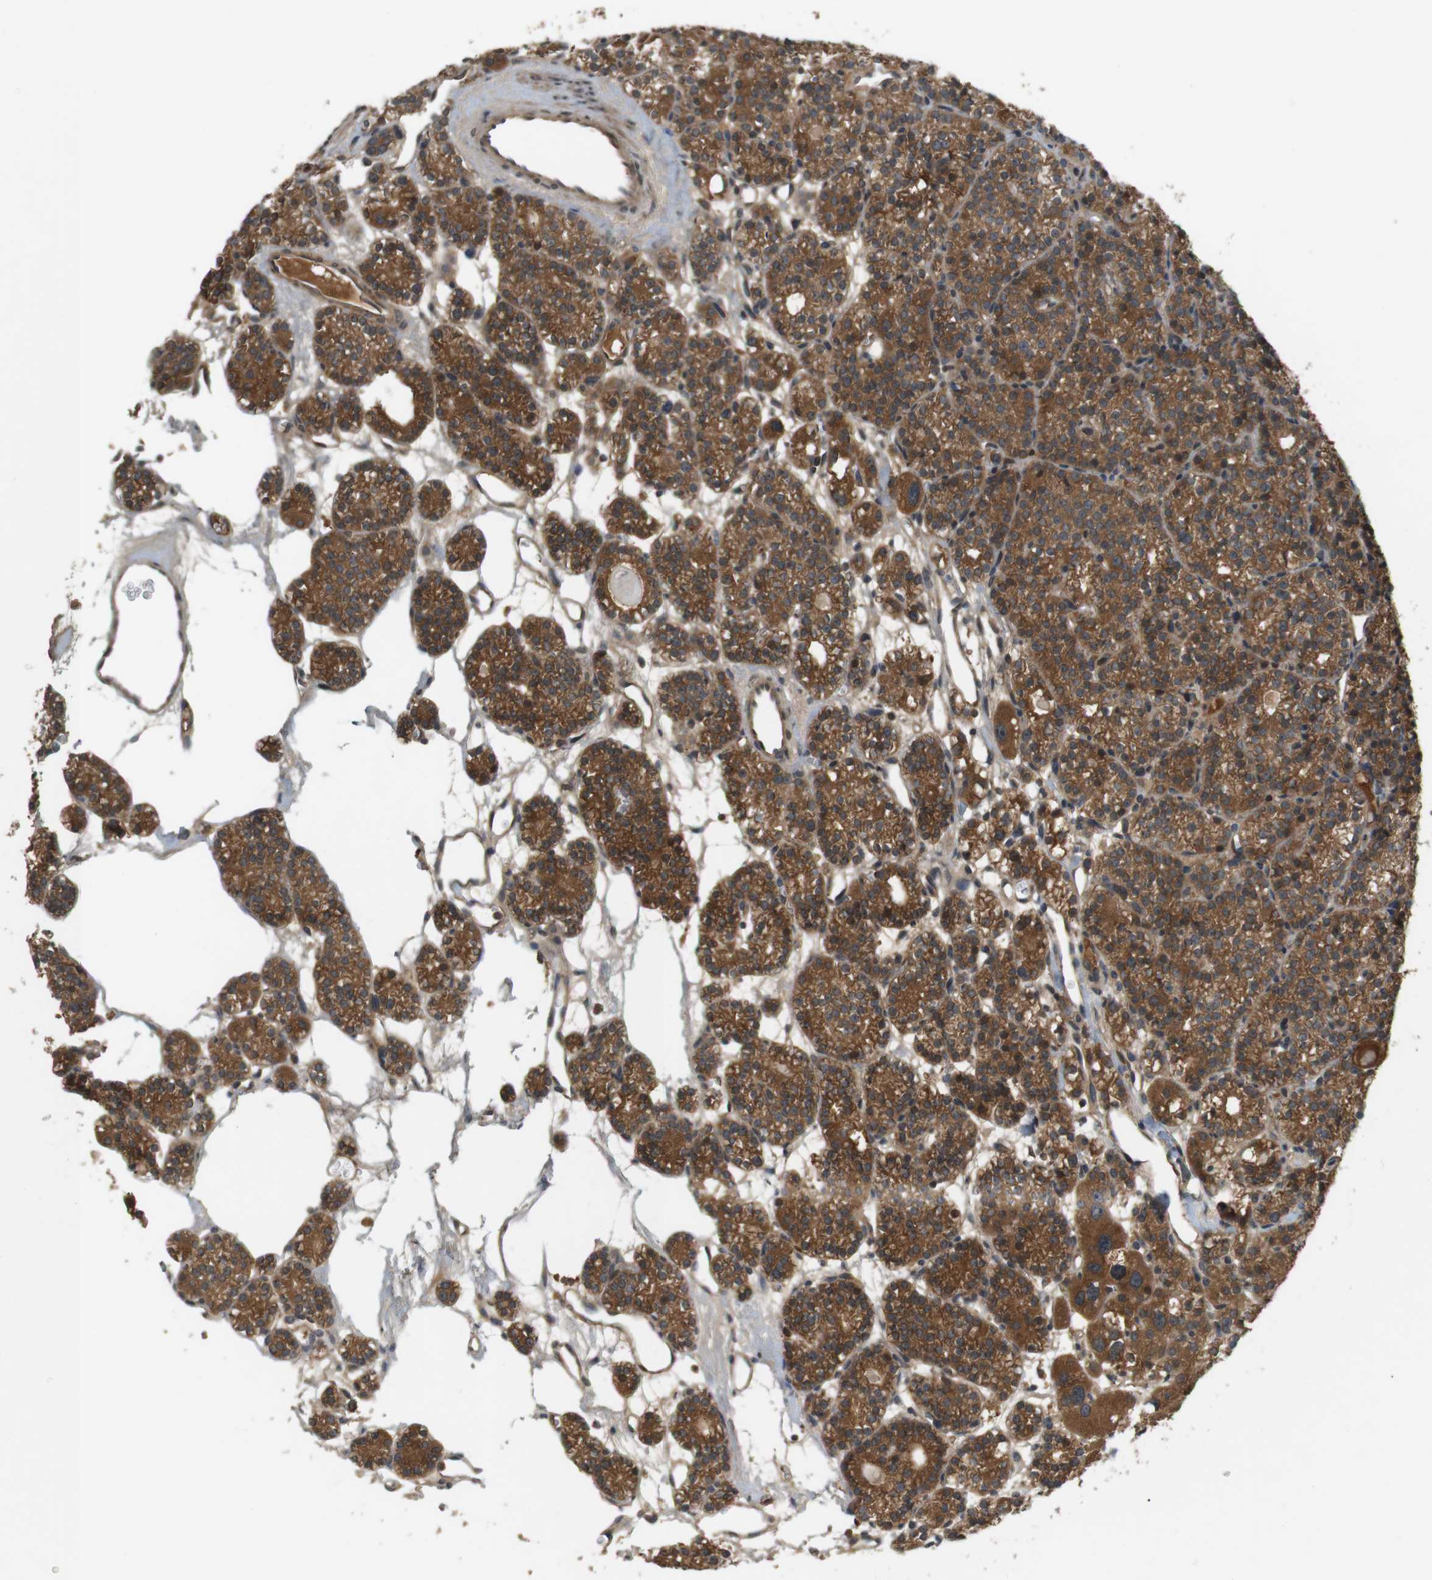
{"staining": {"intensity": "strong", "quantity": ">75%", "location": "cytoplasmic/membranous,nuclear"}, "tissue": "parathyroid gland", "cell_type": "Glandular cells", "image_type": "normal", "snomed": [{"axis": "morphology", "description": "Normal tissue, NOS"}, {"axis": "topography", "description": "Parathyroid gland"}], "caption": "A high-resolution histopathology image shows IHC staining of benign parathyroid gland, which shows strong cytoplasmic/membranous,nuclear positivity in approximately >75% of glandular cells.", "gene": "NFKBIE", "patient": {"sex": "female", "age": 64}}